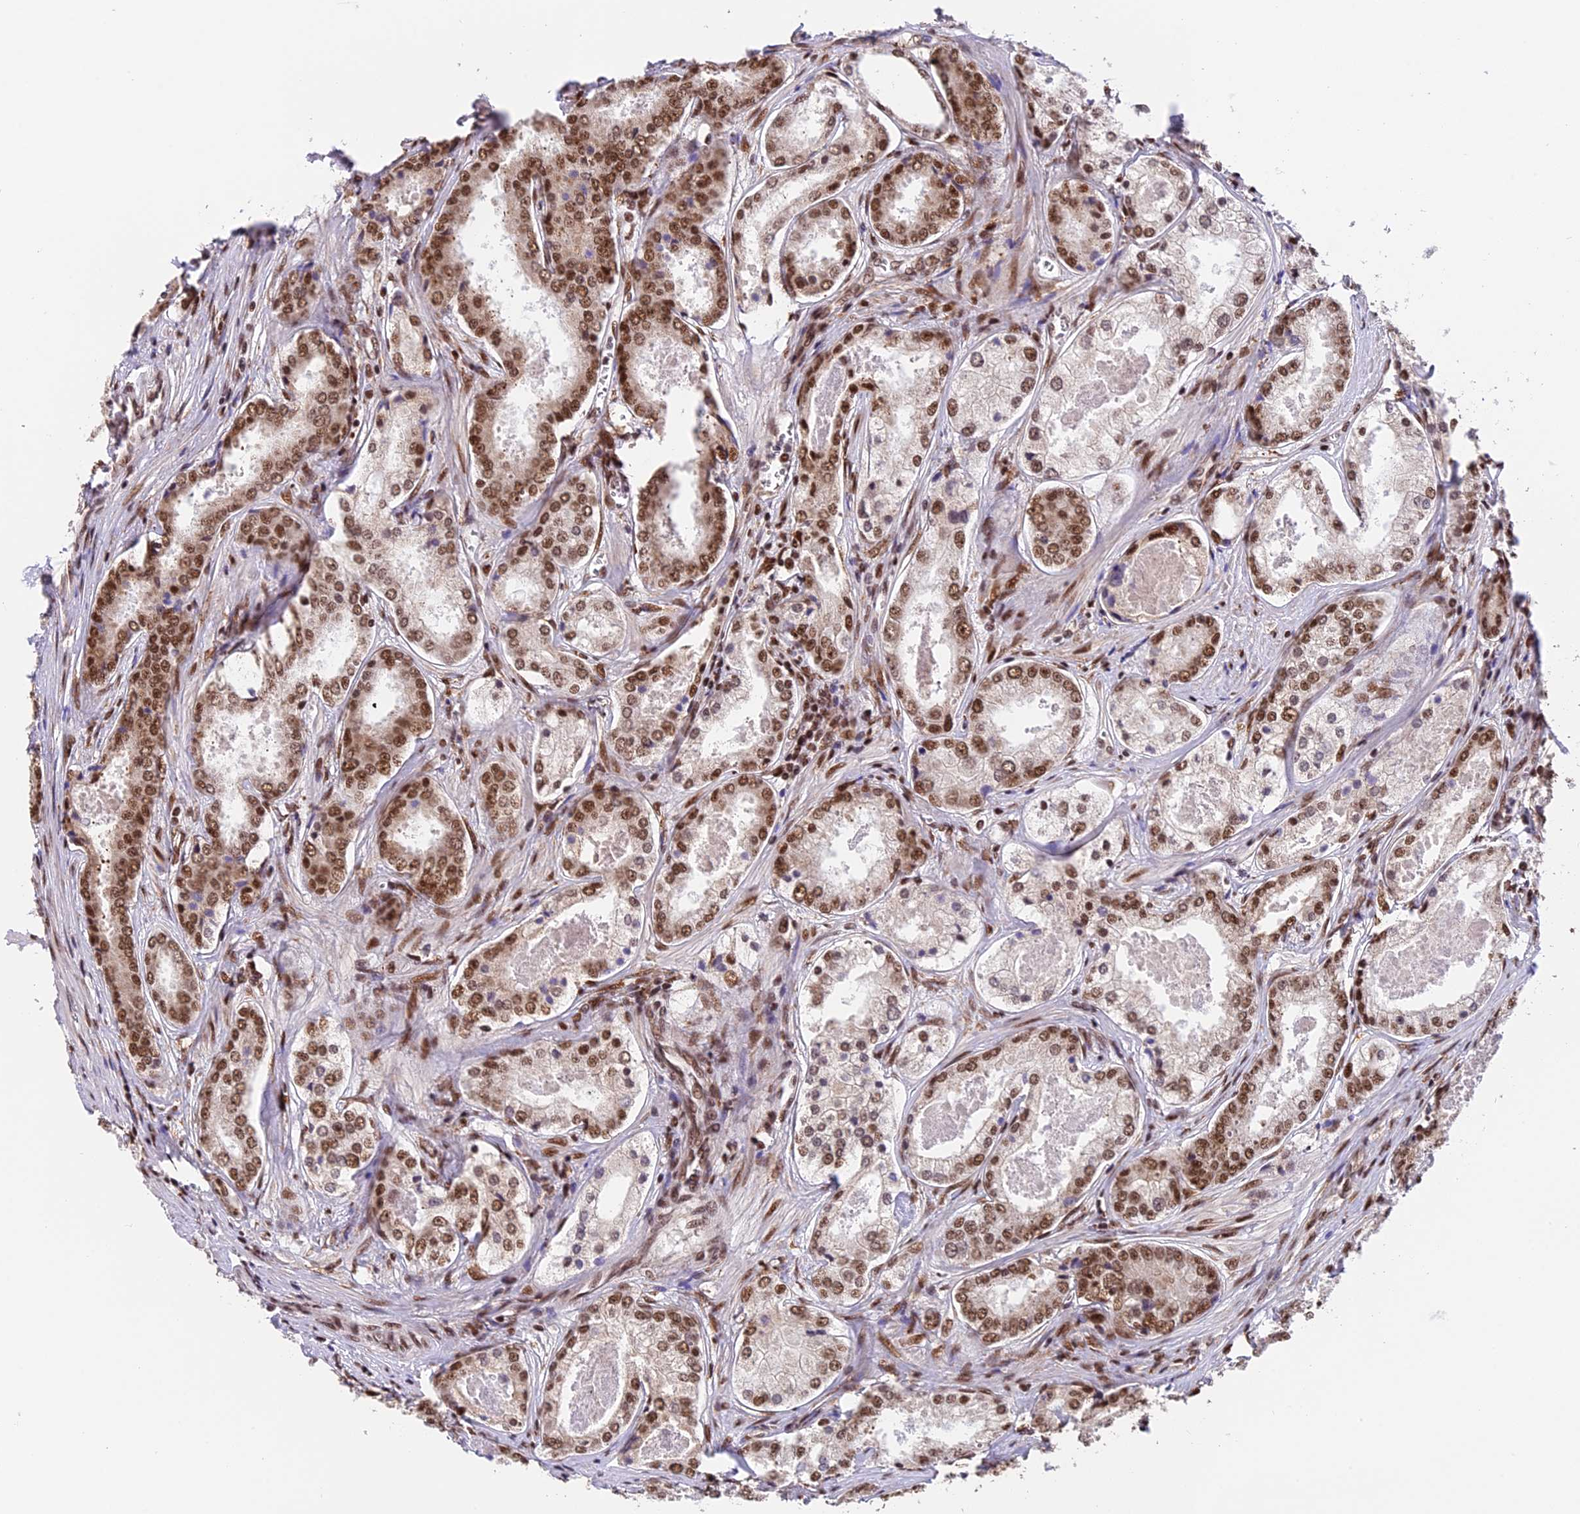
{"staining": {"intensity": "moderate", "quantity": ">75%", "location": "nuclear"}, "tissue": "prostate cancer", "cell_type": "Tumor cells", "image_type": "cancer", "snomed": [{"axis": "morphology", "description": "Adenocarcinoma, Low grade"}, {"axis": "topography", "description": "Prostate"}], "caption": "The image reveals staining of prostate cancer (low-grade adenocarcinoma), revealing moderate nuclear protein expression (brown color) within tumor cells.", "gene": "RAMAC", "patient": {"sex": "male", "age": 68}}